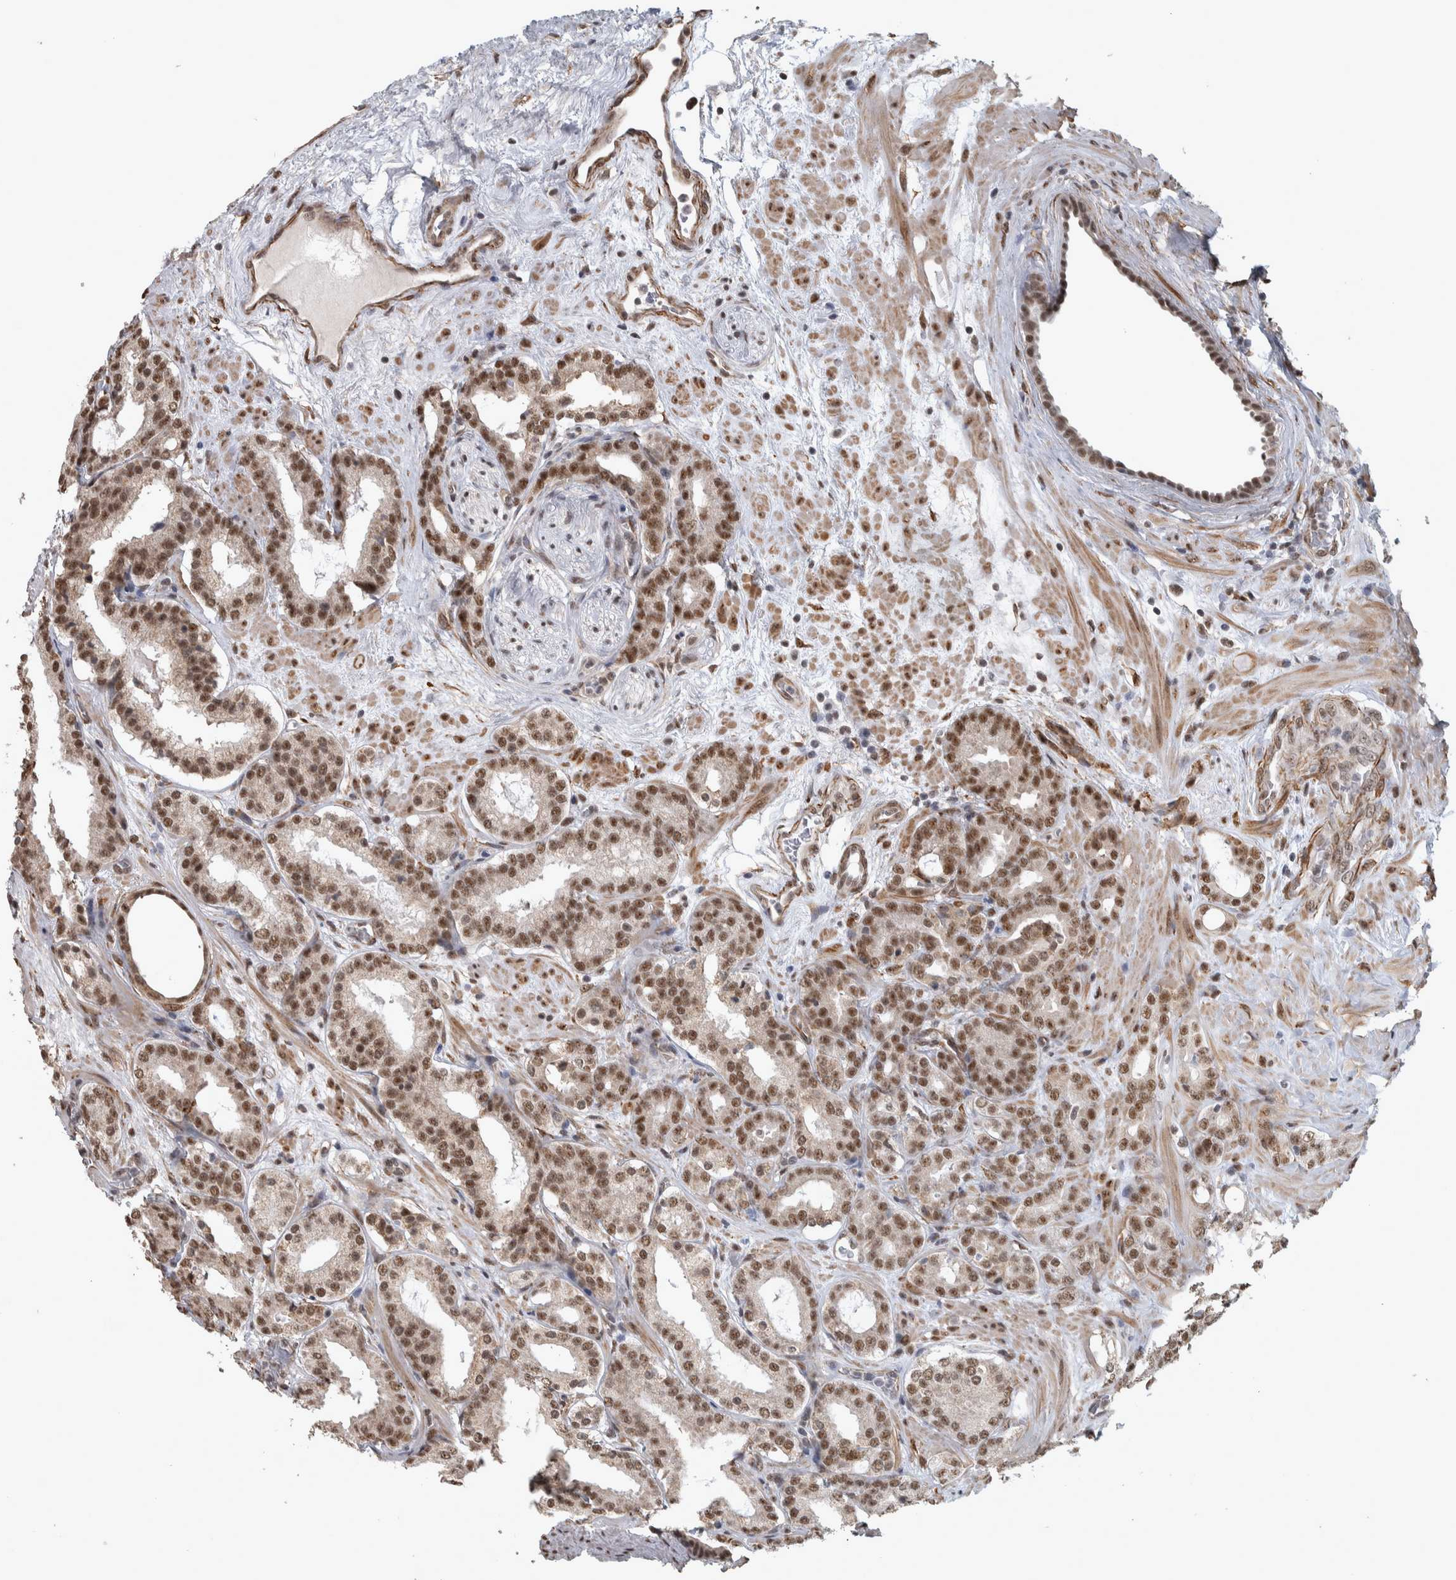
{"staining": {"intensity": "strong", "quantity": ">75%", "location": "nuclear"}, "tissue": "prostate cancer", "cell_type": "Tumor cells", "image_type": "cancer", "snomed": [{"axis": "morphology", "description": "Adenocarcinoma, Low grade"}, {"axis": "topography", "description": "Prostate"}], "caption": "Approximately >75% of tumor cells in human adenocarcinoma (low-grade) (prostate) demonstrate strong nuclear protein staining as visualized by brown immunohistochemical staining.", "gene": "DDX42", "patient": {"sex": "male", "age": 69}}